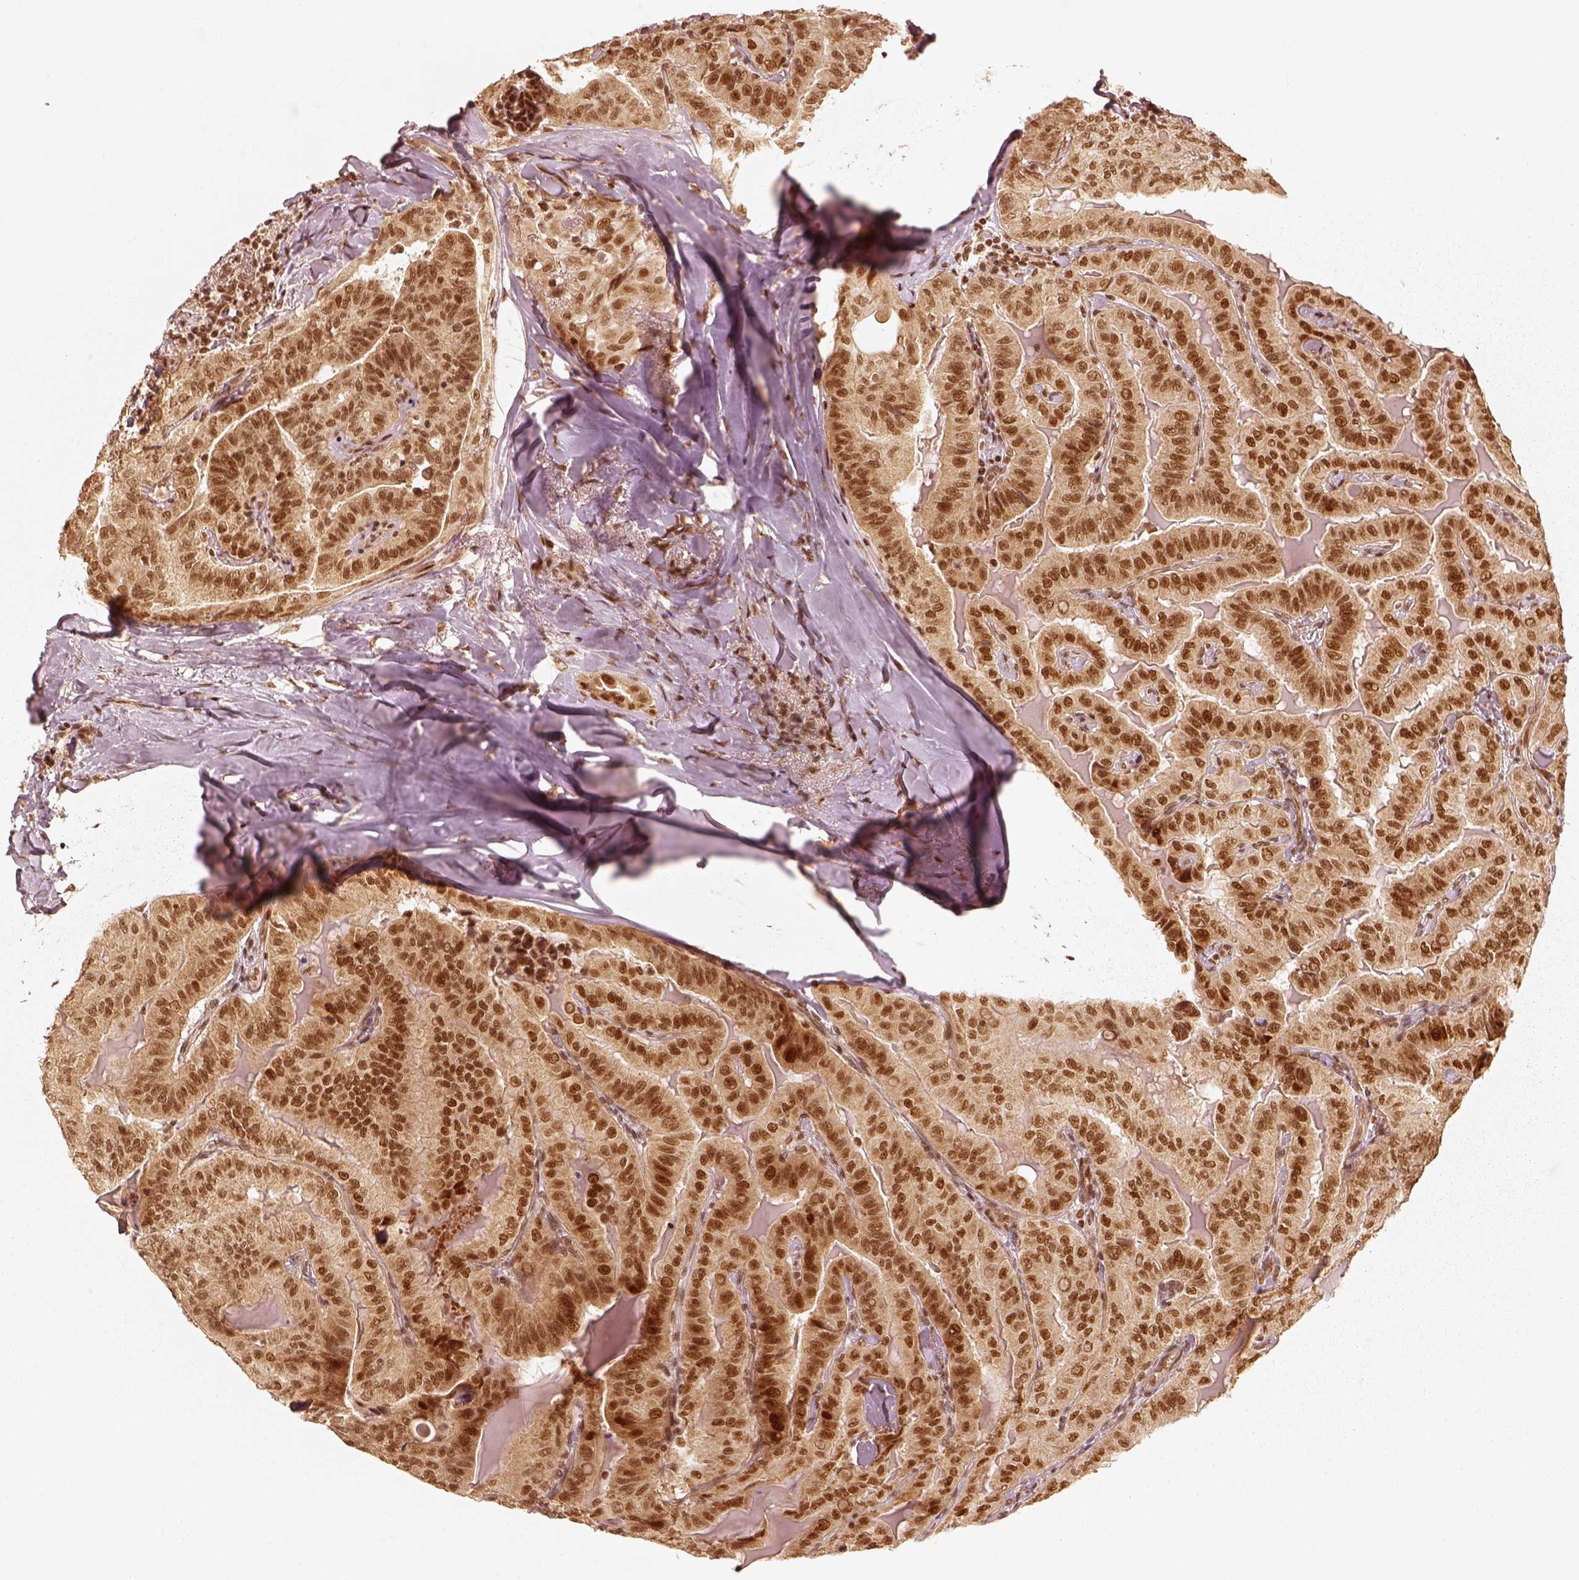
{"staining": {"intensity": "strong", "quantity": ">75%", "location": "nuclear"}, "tissue": "thyroid cancer", "cell_type": "Tumor cells", "image_type": "cancer", "snomed": [{"axis": "morphology", "description": "Papillary adenocarcinoma, NOS"}, {"axis": "topography", "description": "Thyroid gland"}], "caption": "Immunohistochemical staining of human thyroid cancer (papillary adenocarcinoma) reveals high levels of strong nuclear protein staining in approximately >75% of tumor cells. The staining is performed using DAB brown chromogen to label protein expression. The nuclei are counter-stained blue using hematoxylin.", "gene": "GMEB2", "patient": {"sex": "female", "age": 68}}